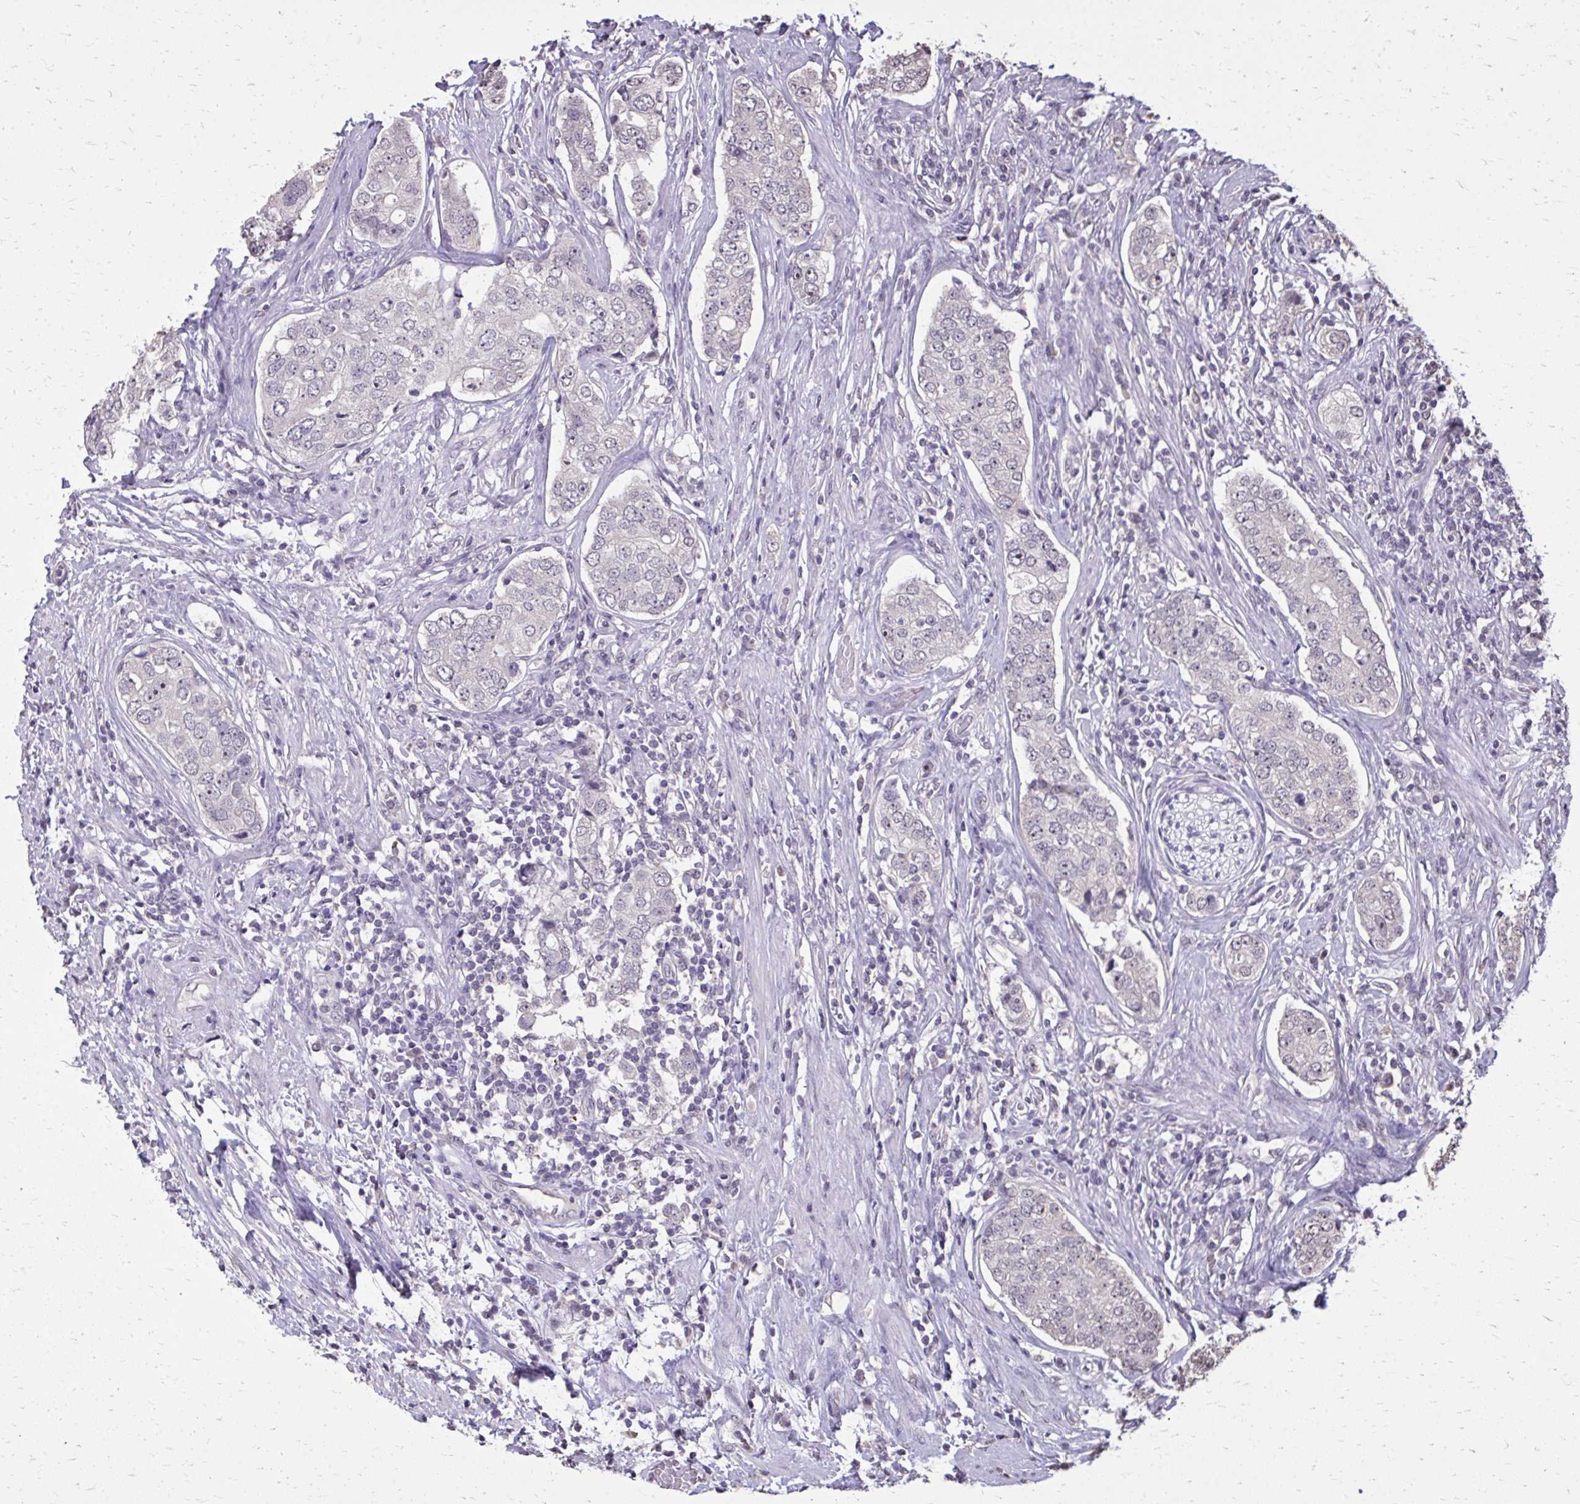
{"staining": {"intensity": "negative", "quantity": "none", "location": "none"}, "tissue": "prostate cancer", "cell_type": "Tumor cells", "image_type": "cancer", "snomed": [{"axis": "morphology", "description": "Adenocarcinoma, High grade"}, {"axis": "topography", "description": "Prostate"}], "caption": "The immunohistochemistry (IHC) image has no significant staining in tumor cells of high-grade adenocarcinoma (prostate) tissue.", "gene": "AKAP5", "patient": {"sex": "male", "age": 60}}